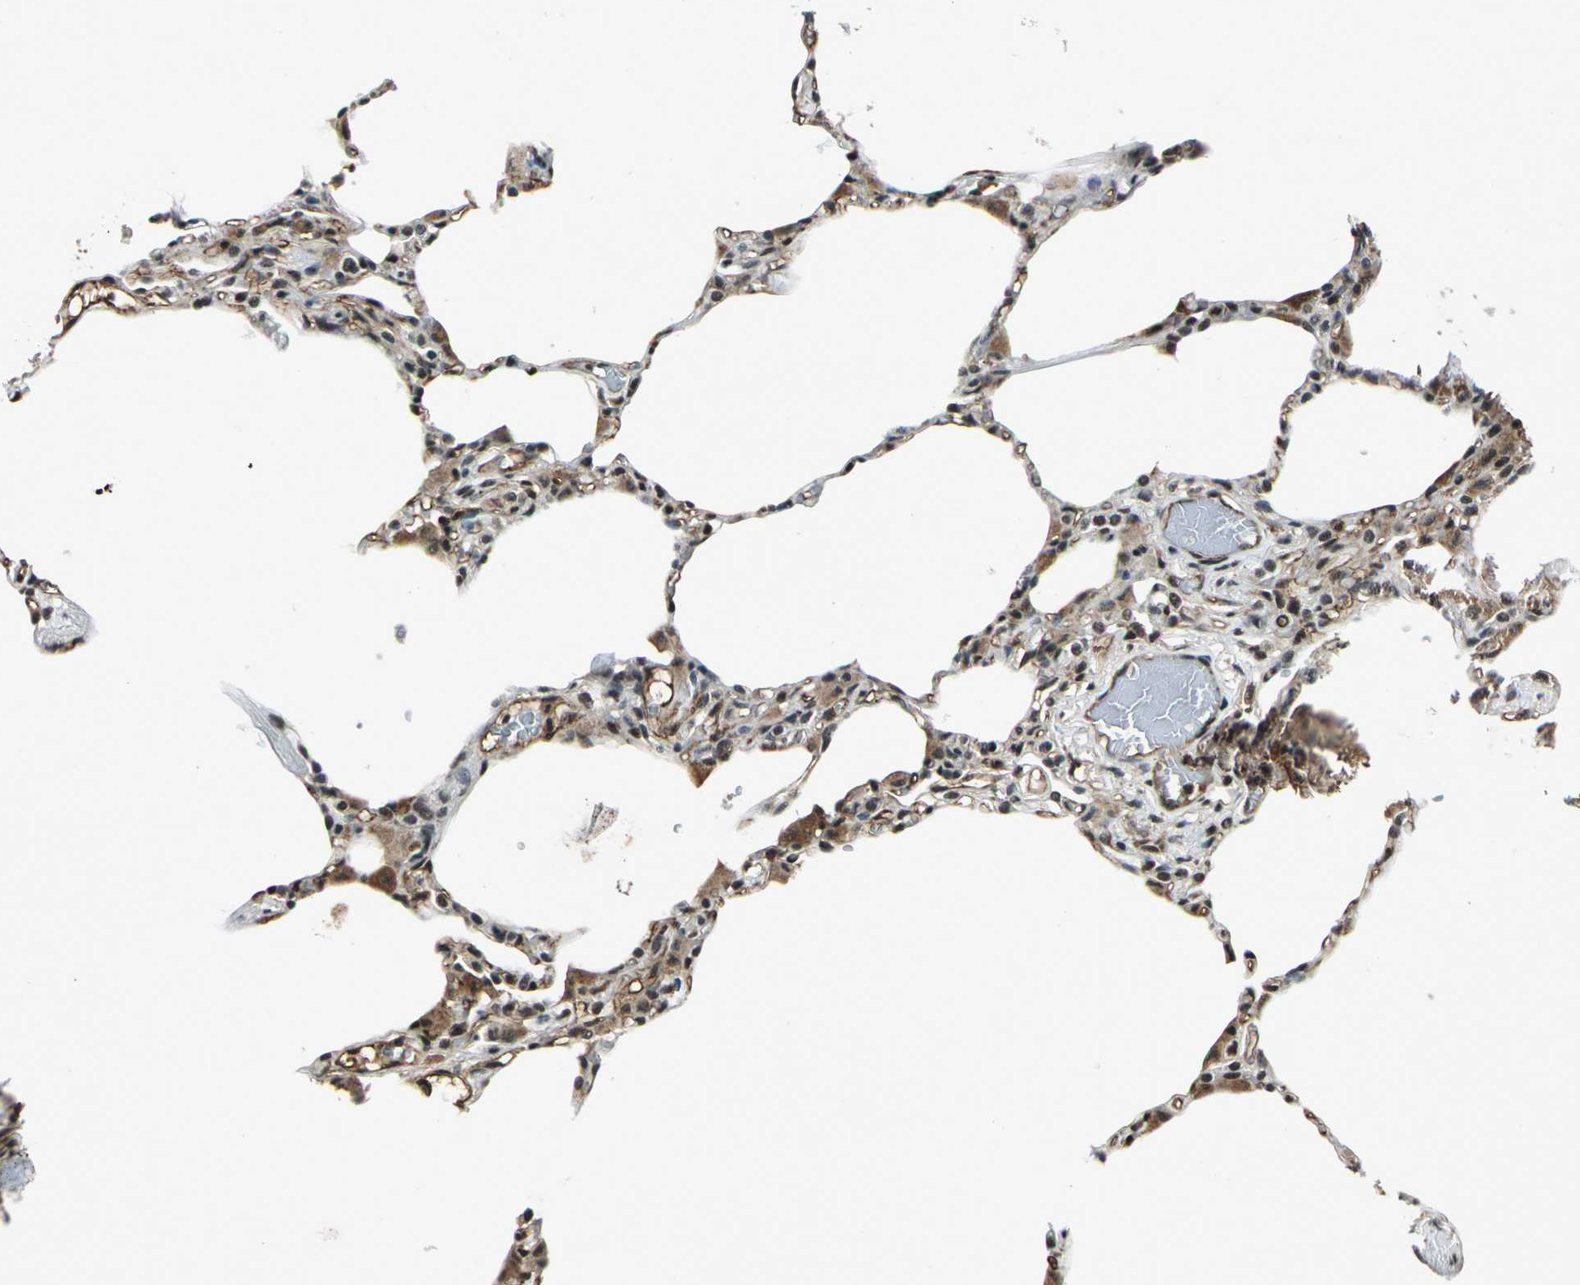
{"staining": {"intensity": "moderate", "quantity": "25%-75%", "location": "cytoplasmic/membranous,nuclear"}, "tissue": "lung", "cell_type": "Alveolar cells", "image_type": "normal", "snomed": [{"axis": "morphology", "description": "Normal tissue, NOS"}, {"axis": "topography", "description": "Lung"}], "caption": "Protein staining of benign lung demonstrates moderate cytoplasmic/membranous,nuclear staining in about 25%-75% of alveolar cells. Immunohistochemistry (ihc) stains the protein in brown and the nuclei are stained blue.", "gene": "NR2C2", "patient": {"sex": "female", "age": 49}}